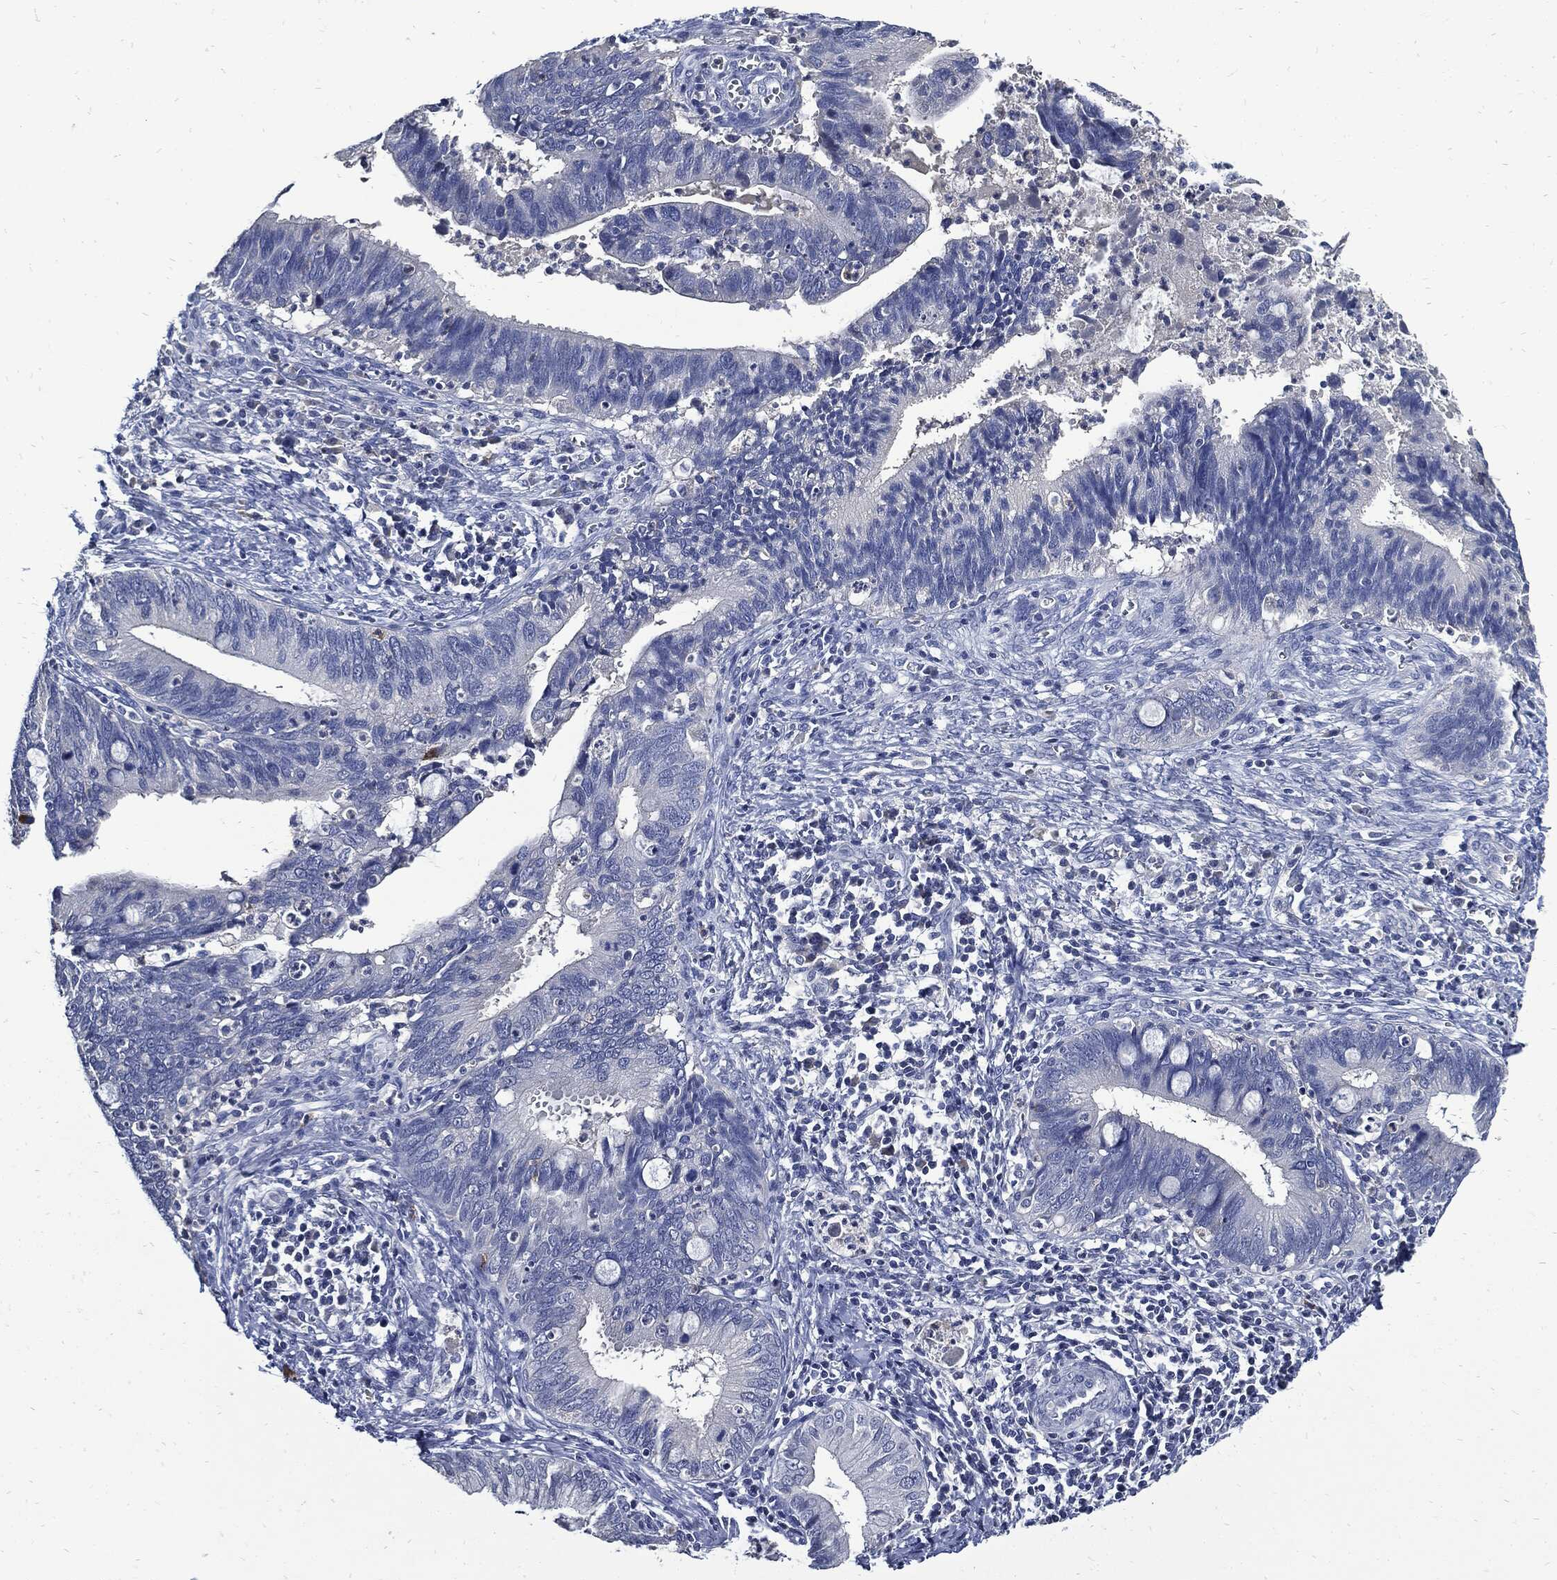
{"staining": {"intensity": "negative", "quantity": "none", "location": "none"}, "tissue": "cervical cancer", "cell_type": "Tumor cells", "image_type": "cancer", "snomed": [{"axis": "morphology", "description": "Adenocarcinoma, NOS"}, {"axis": "topography", "description": "Cervix"}], "caption": "Immunohistochemical staining of adenocarcinoma (cervical) reveals no significant expression in tumor cells.", "gene": "CPE", "patient": {"sex": "female", "age": 42}}